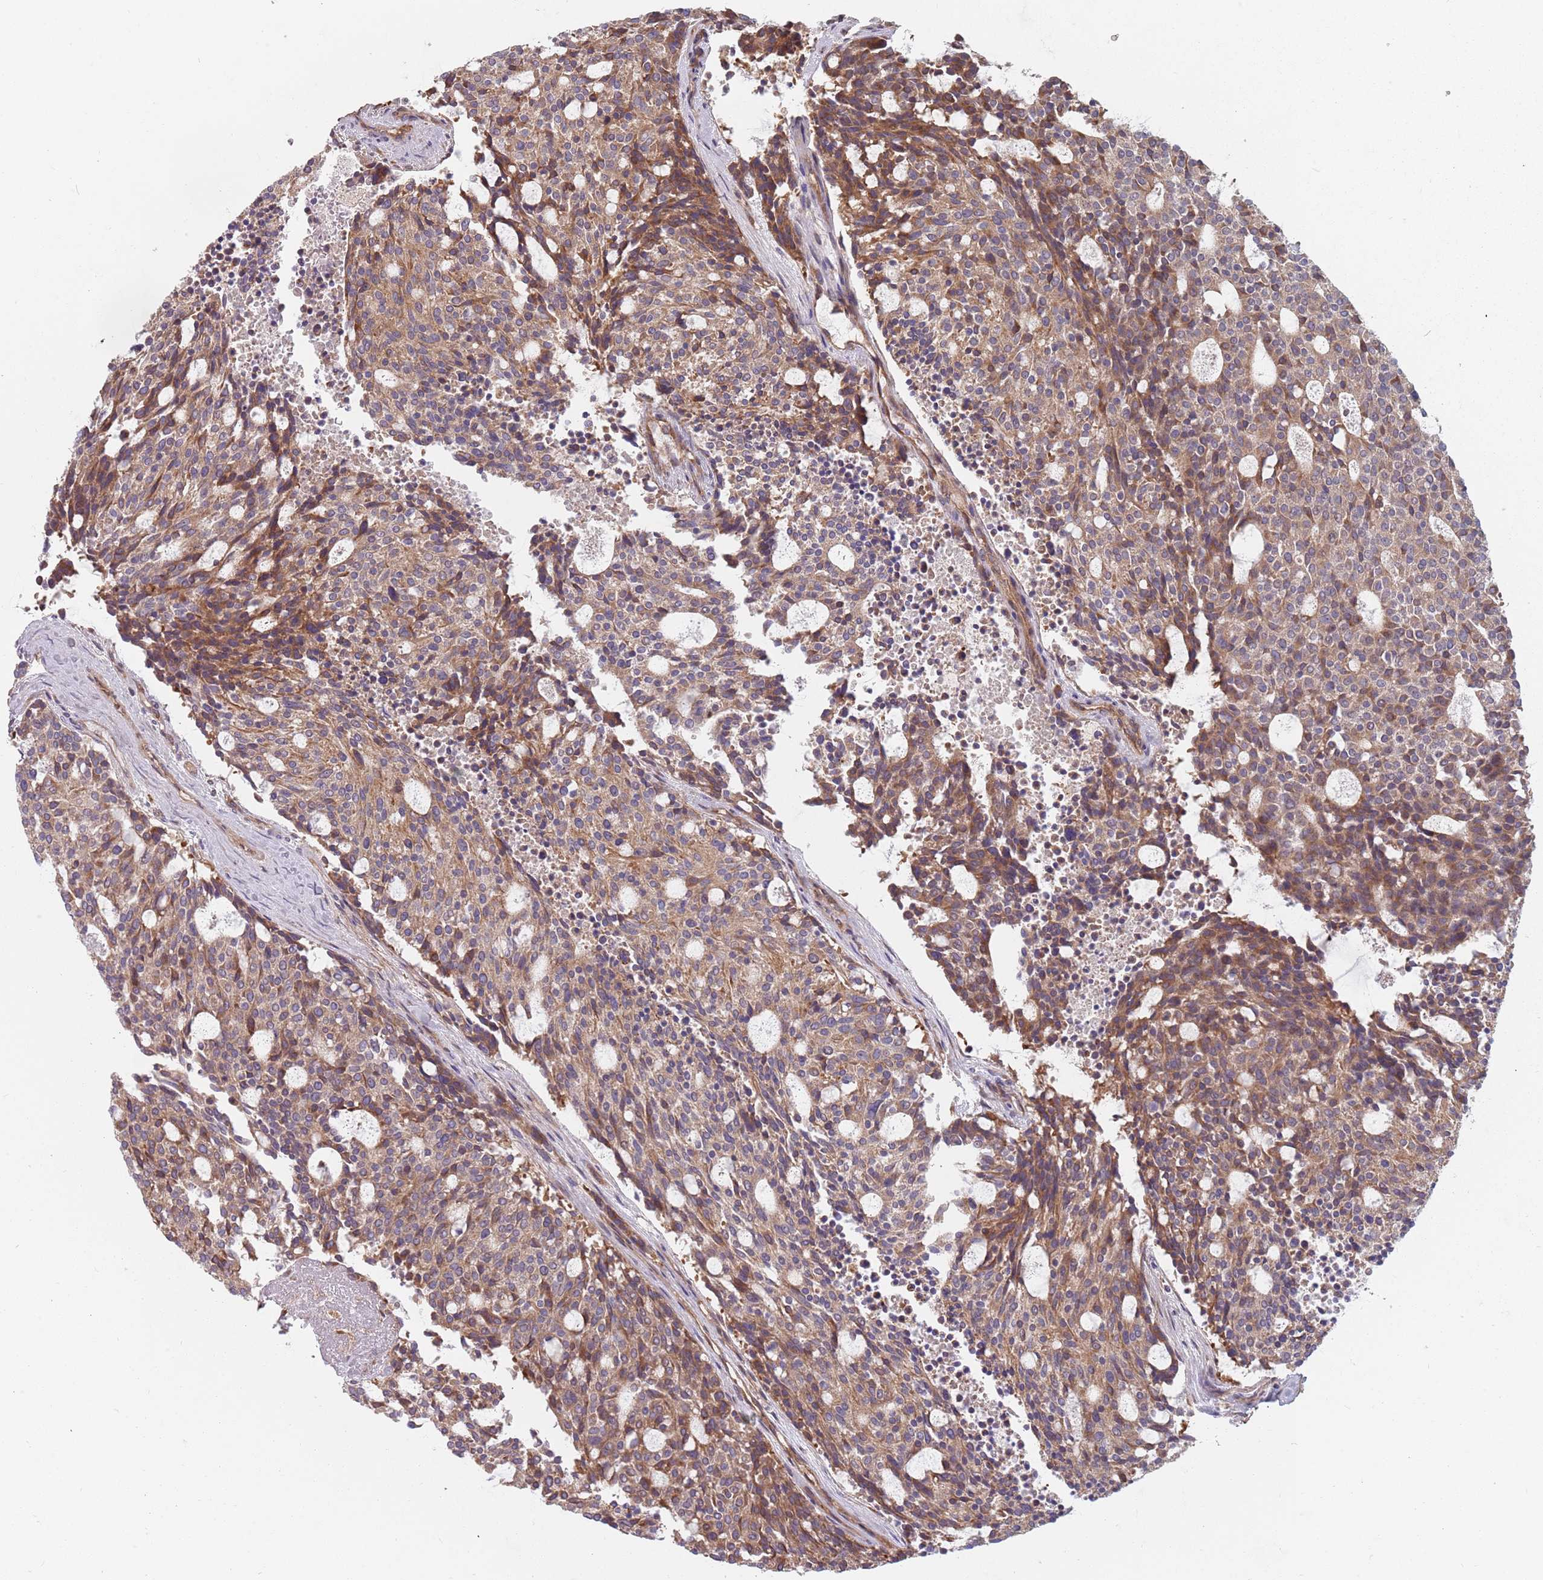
{"staining": {"intensity": "moderate", "quantity": ">75%", "location": "cytoplasmic/membranous"}, "tissue": "carcinoid", "cell_type": "Tumor cells", "image_type": "cancer", "snomed": [{"axis": "morphology", "description": "Carcinoid, malignant, NOS"}, {"axis": "topography", "description": "Pancreas"}], "caption": "Immunohistochemical staining of human carcinoid exhibits moderate cytoplasmic/membranous protein staining in about >75% of tumor cells.", "gene": "SPDL1", "patient": {"sex": "female", "age": 54}}